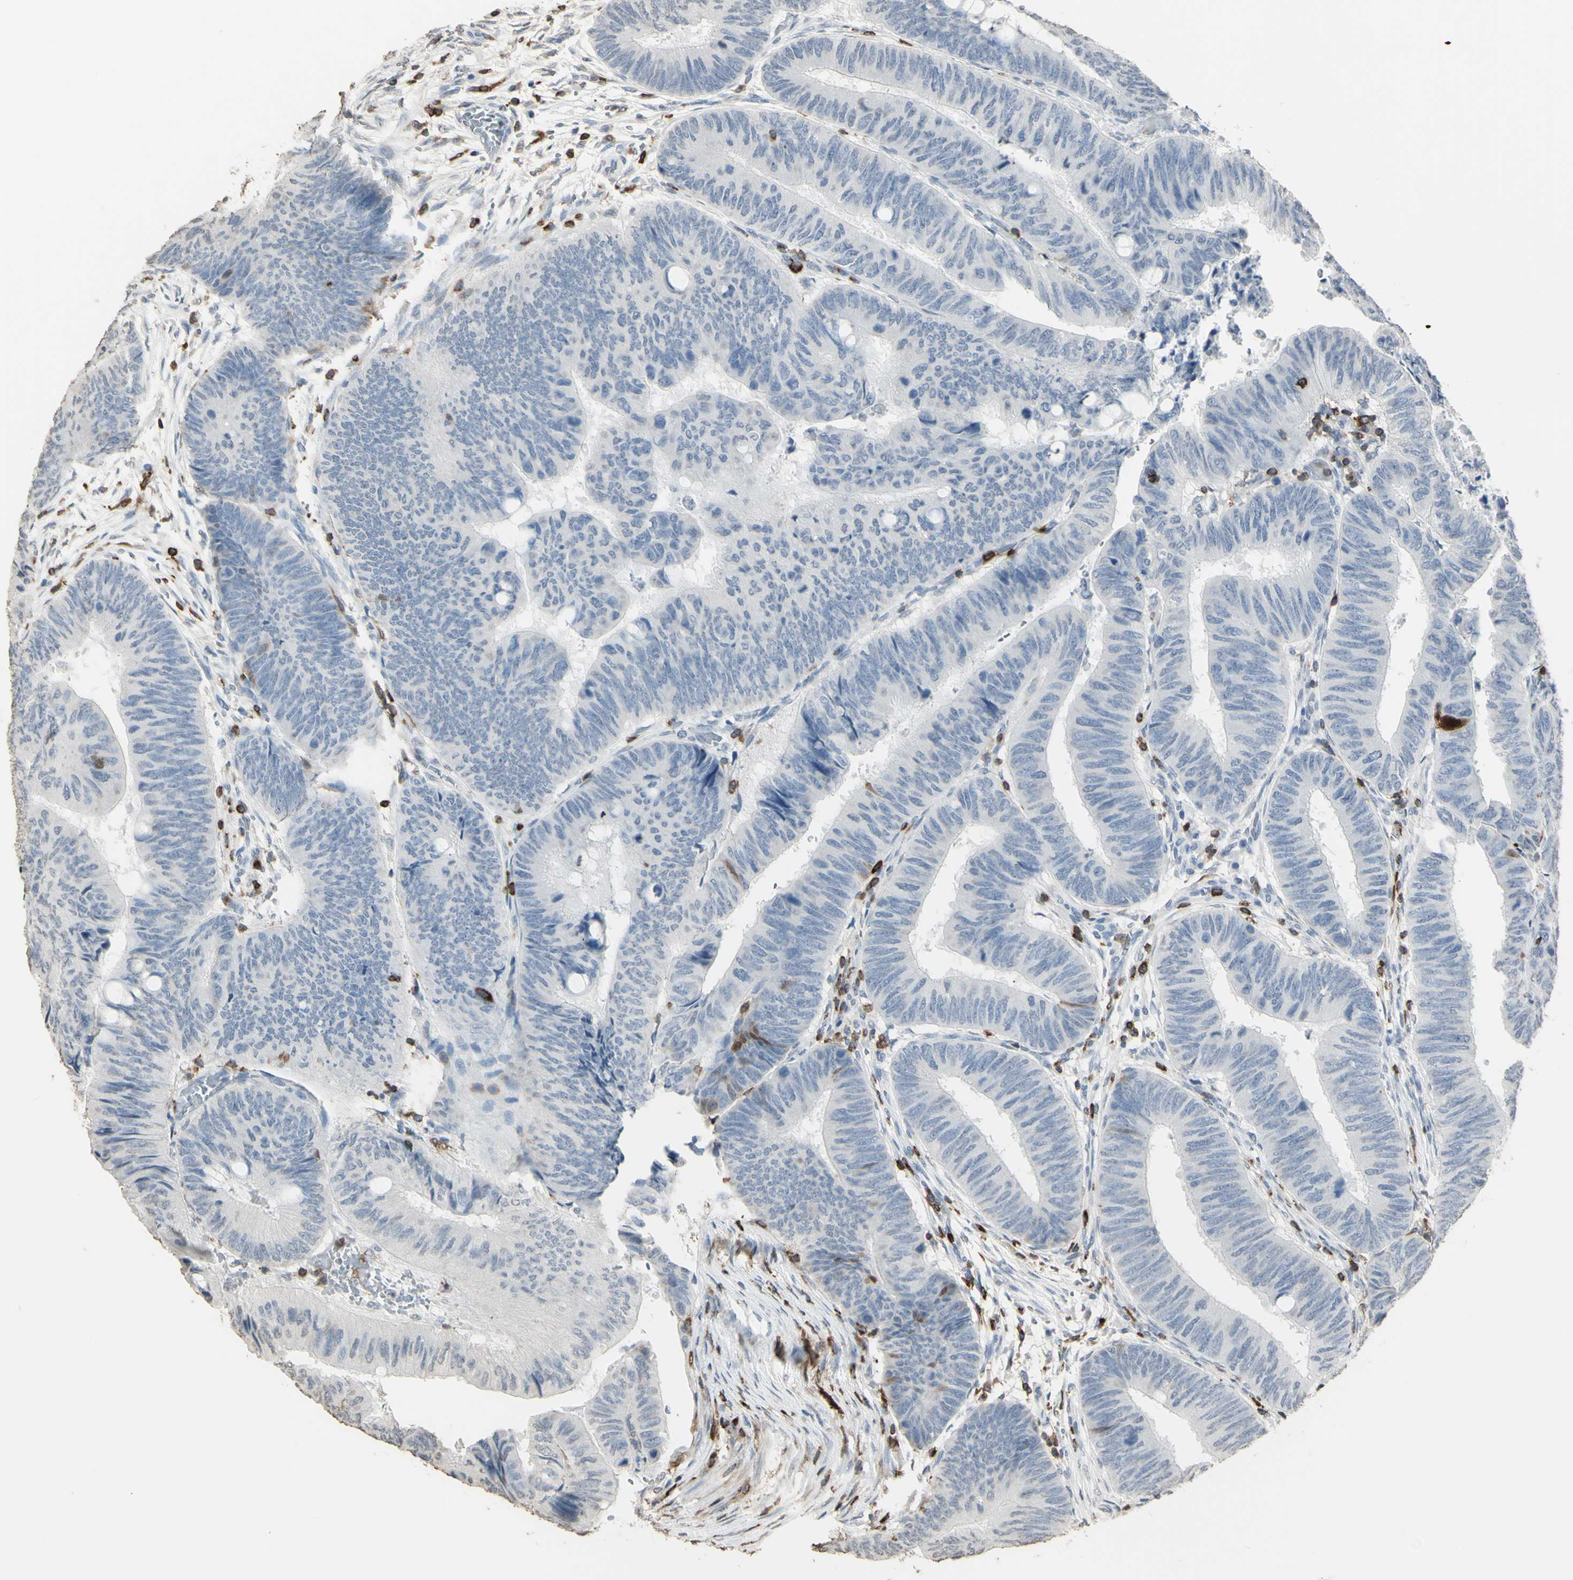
{"staining": {"intensity": "negative", "quantity": "none", "location": "none"}, "tissue": "colorectal cancer", "cell_type": "Tumor cells", "image_type": "cancer", "snomed": [{"axis": "morphology", "description": "Normal tissue, NOS"}, {"axis": "morphology", "description": "Adenocarcinoma, NOS"}, {"axis": "topography", "description": "Rectum"}, {"axis": "topography", "description": "Peripheral nerve tissue"}], "caption": "This is a image of immunohistochemistry staining of colorectal cancer, which shows no staining in tumor cells.", "gene": "PSTPIP1", "patient": {"sex": "male", "age": 92}}